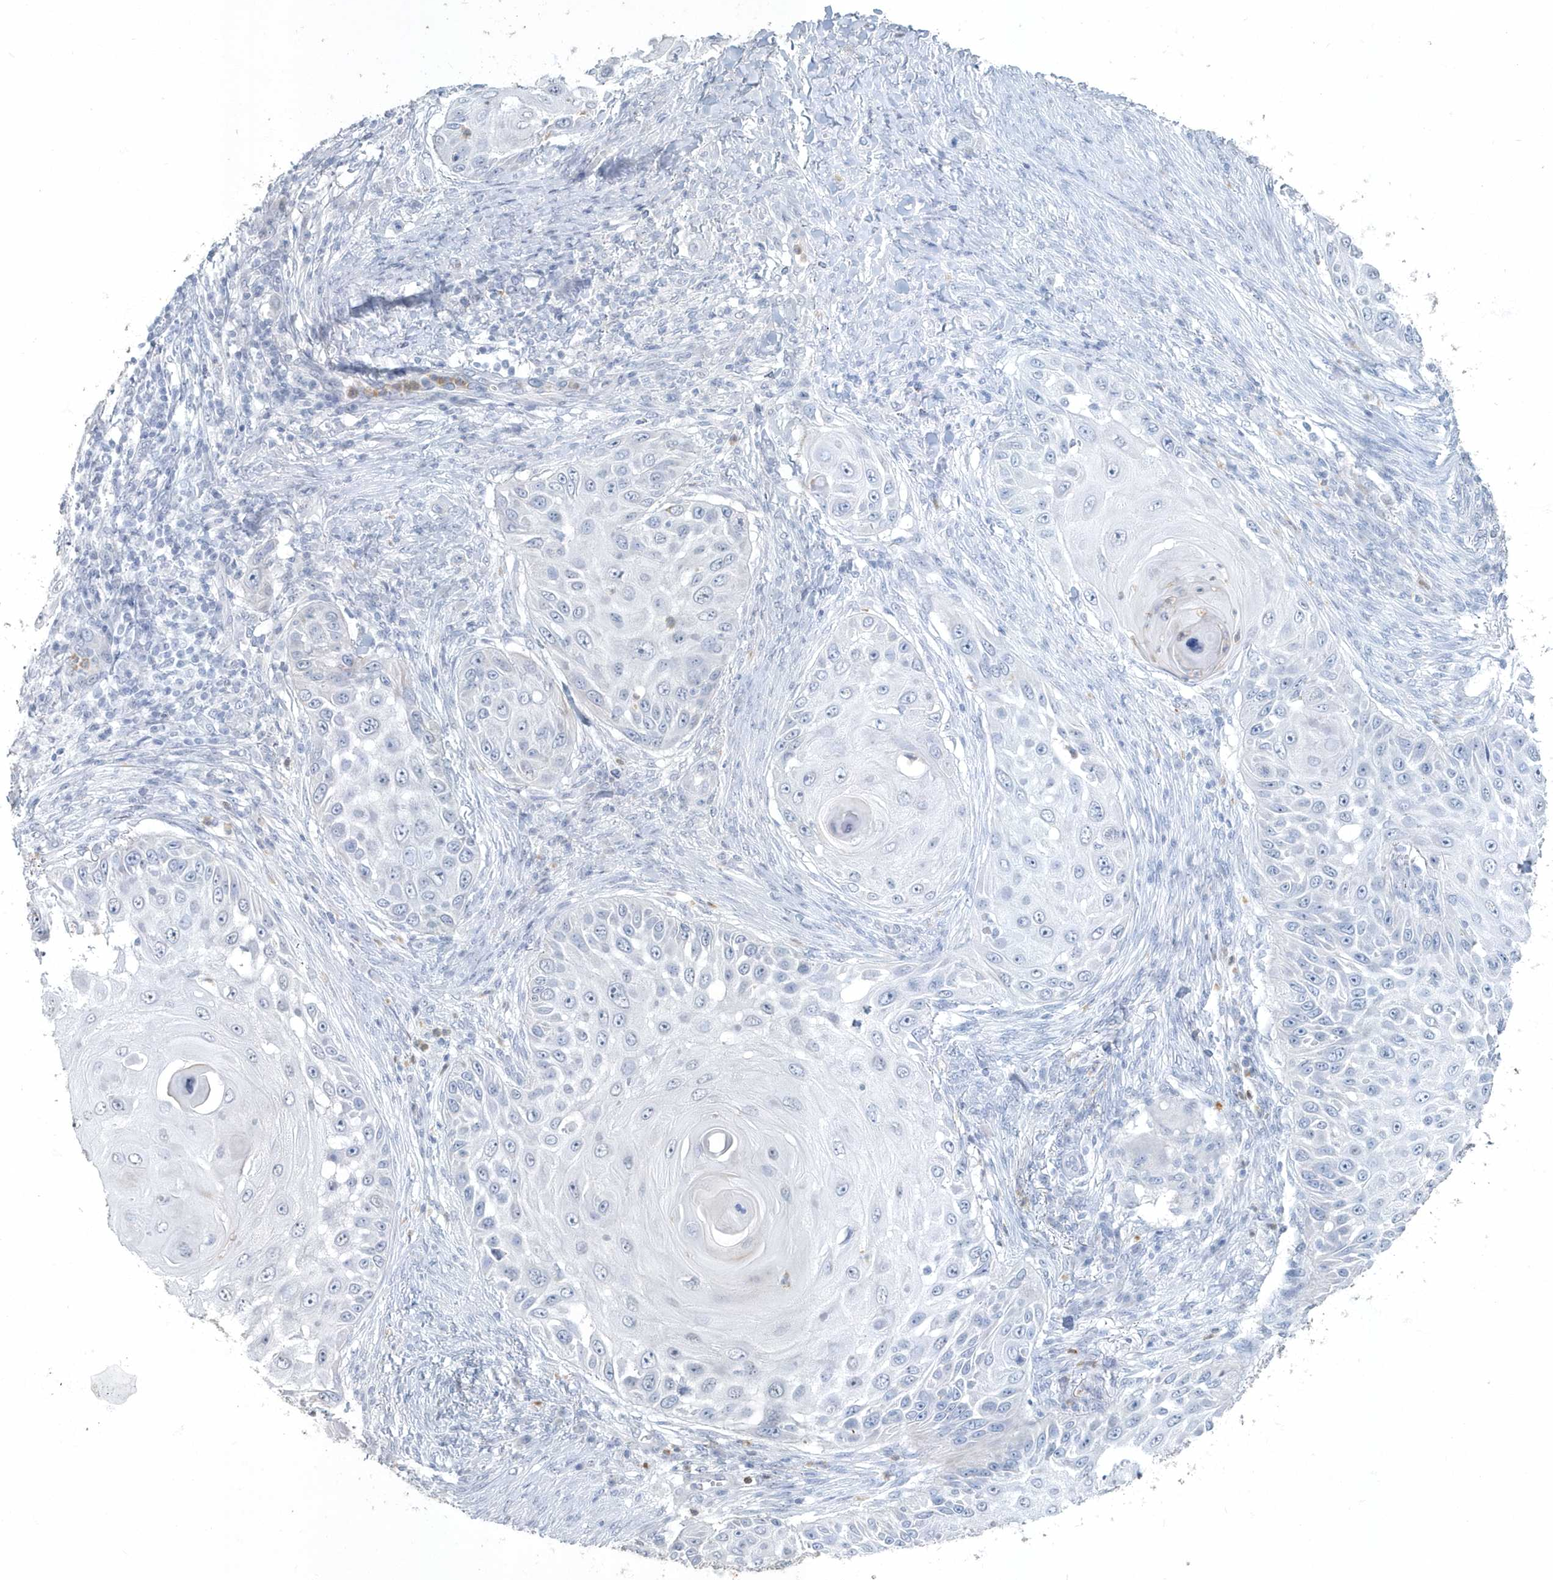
{"staining": {"intensity": "negative", "quantity": "none", "location": "none"}, "tissue": "skin cancer", "cell_type": "Tumor cells", "image_type": "cancer", "snomed": [{"axis": "morphology", "description": "Squamous cell carcinoma, NOS"}, {"axis": "topography", "description": "Skin"}], "caption": "The IHC photomicrograph has no significant expression in tumor cells of skin cancer (squamous cell carcinoma) tissue.", "gene": "MYOT", "patient": {"sex": "female", "age": 44}}